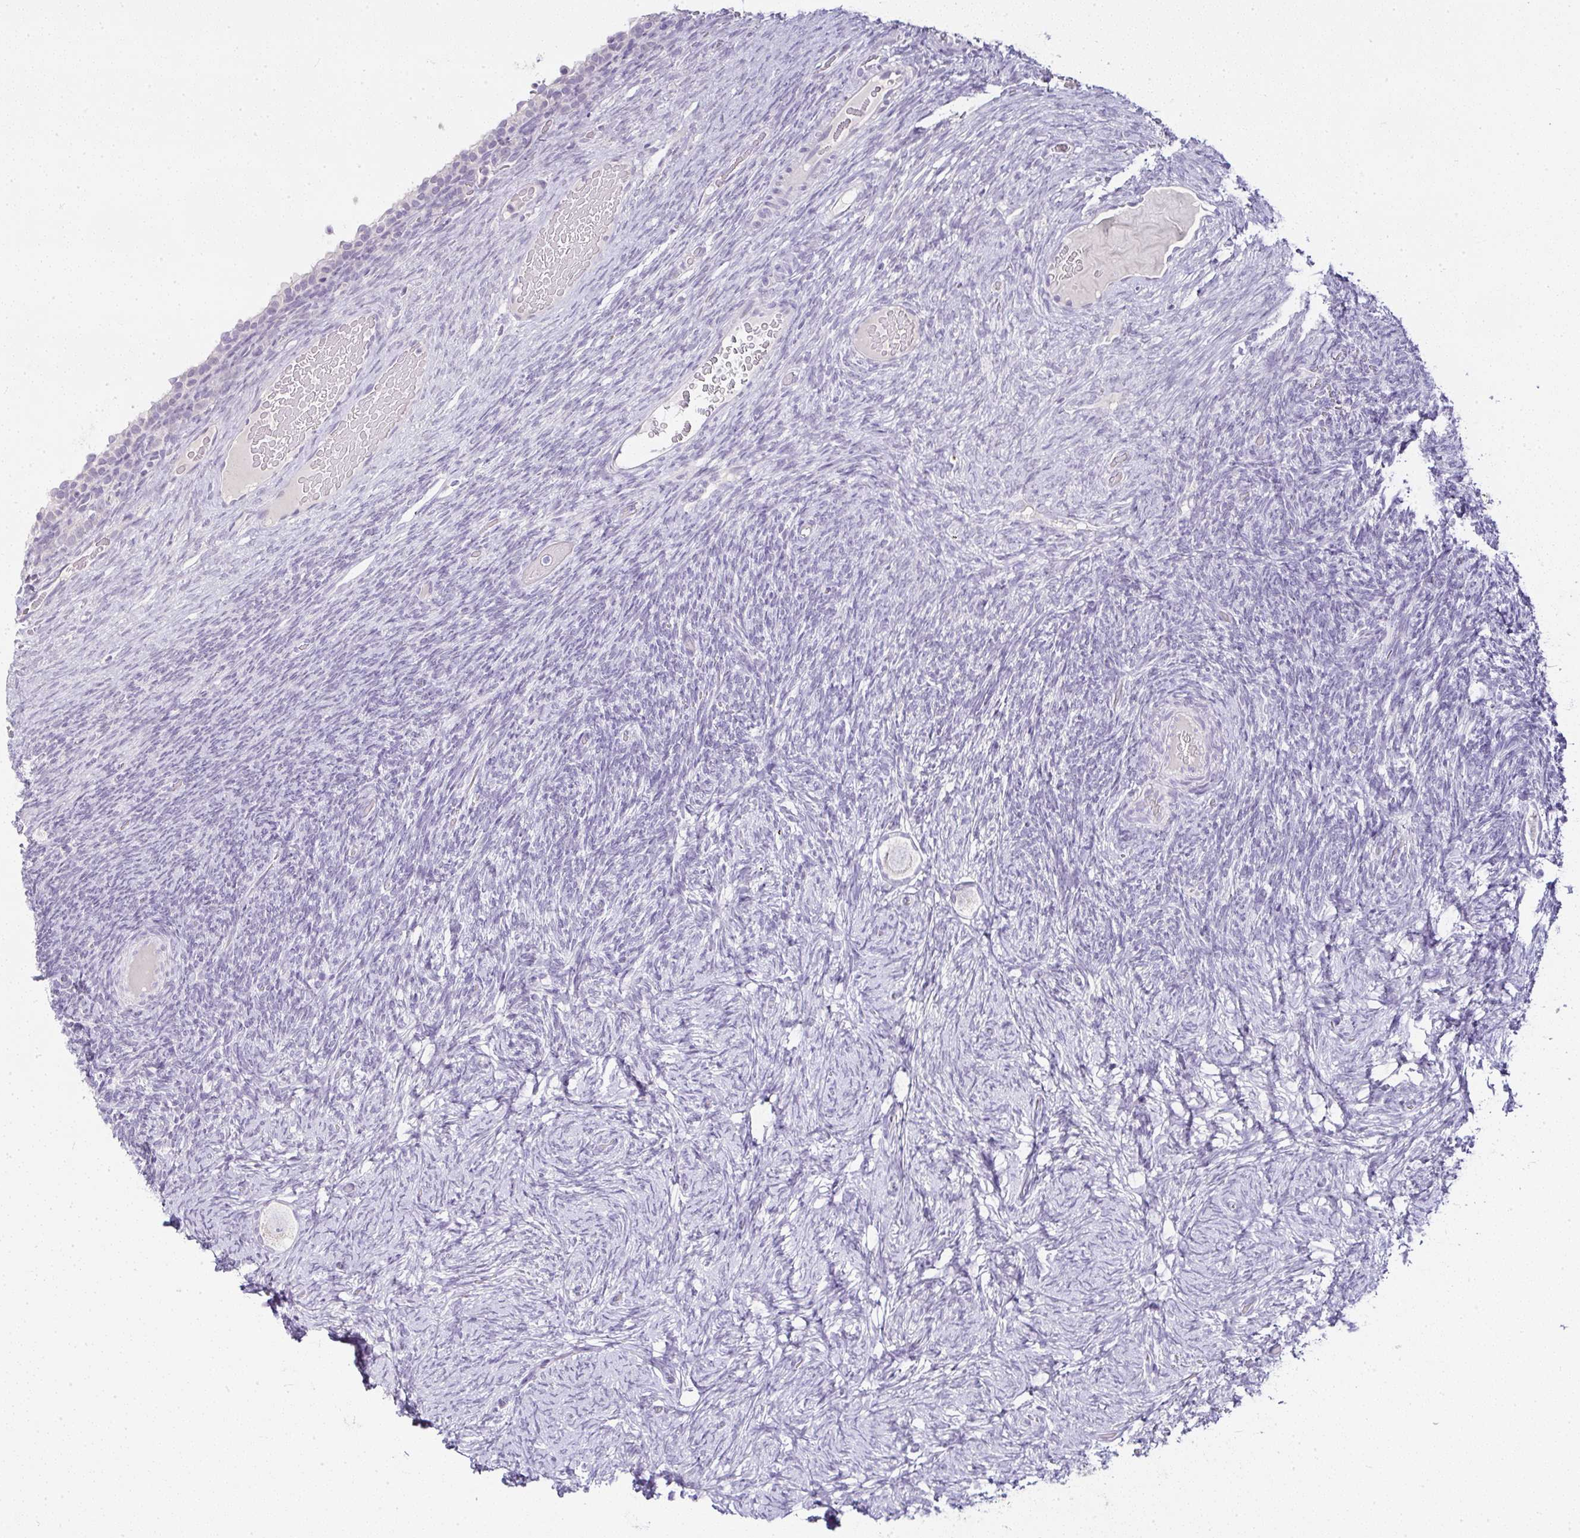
{"staining": {"intensity": "negative", "quantity": "none", "location": "none"}, "tissue": "ovary", "cell_type": "Follicle cells", "image_type": "normal", "snomed": [{"axis": "morphology", "description": "Normal tissue, NOS"}, {"axis": "topography", "description": "Ovary"}], "caption": "This is a micrograph of immunohistochemistry (IHC) staining of unremarkable ovary, which shows no positivity in follicle cells.", "gene": "SERPINB3", "patient": {"sex": "female", "age": 34}}